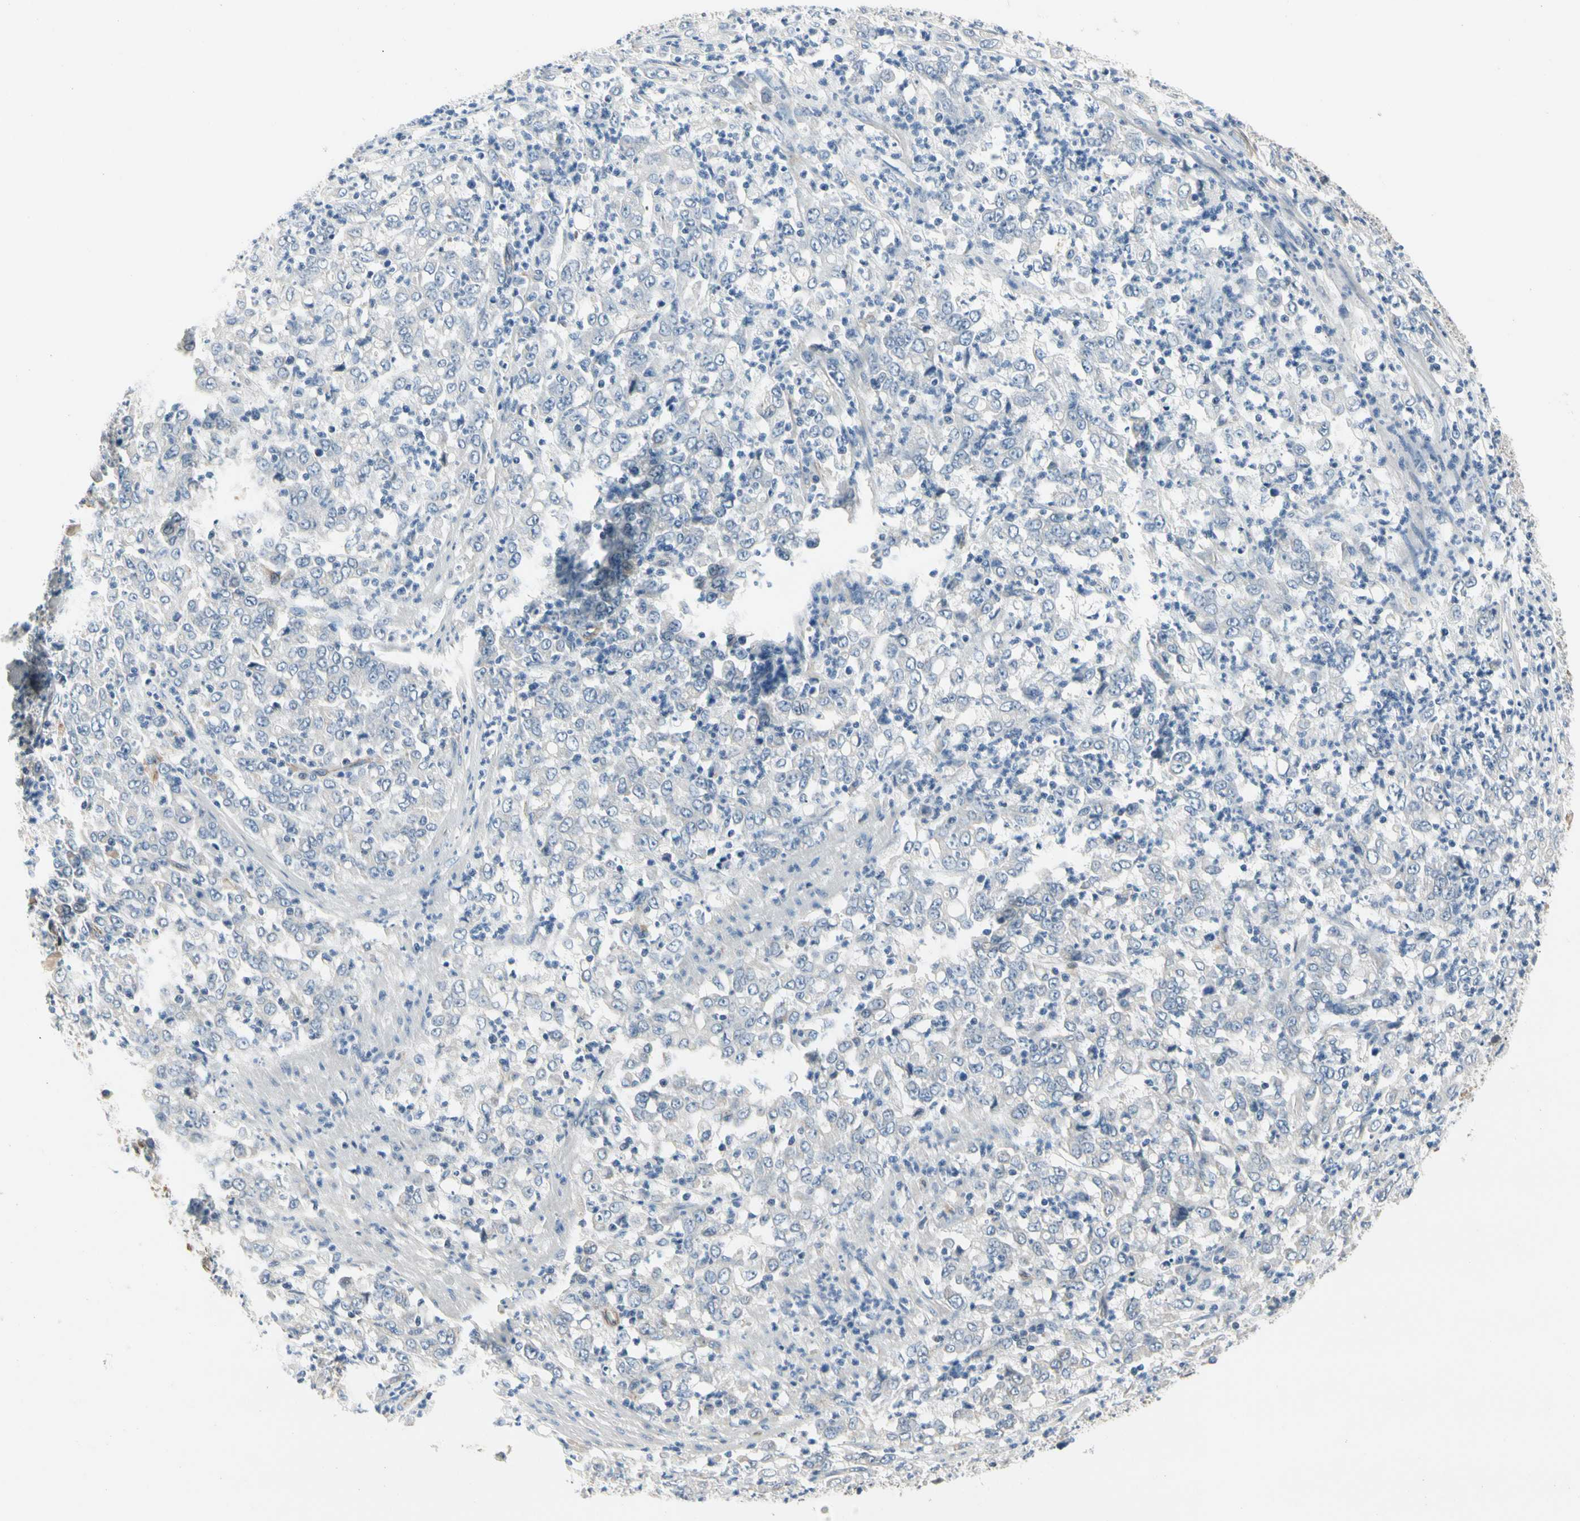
{"staining": {"intensity": "negative", "quantity": "none", "location": "none"}, "tissue": "stomach cancer", "cell_type": "Tumor cells", "image_type": "cancer", "snomed": [{"axis": "morphology", "description": "Adenocarcinoma, NOS"}, {"axis": "topography", "description": "Stomach, lower"}], "caption": "Tumor cells are negative for protein expression in human stomach cancer.", "gene": "LGR6", "patient": {"sex": "female", "age": 71}}